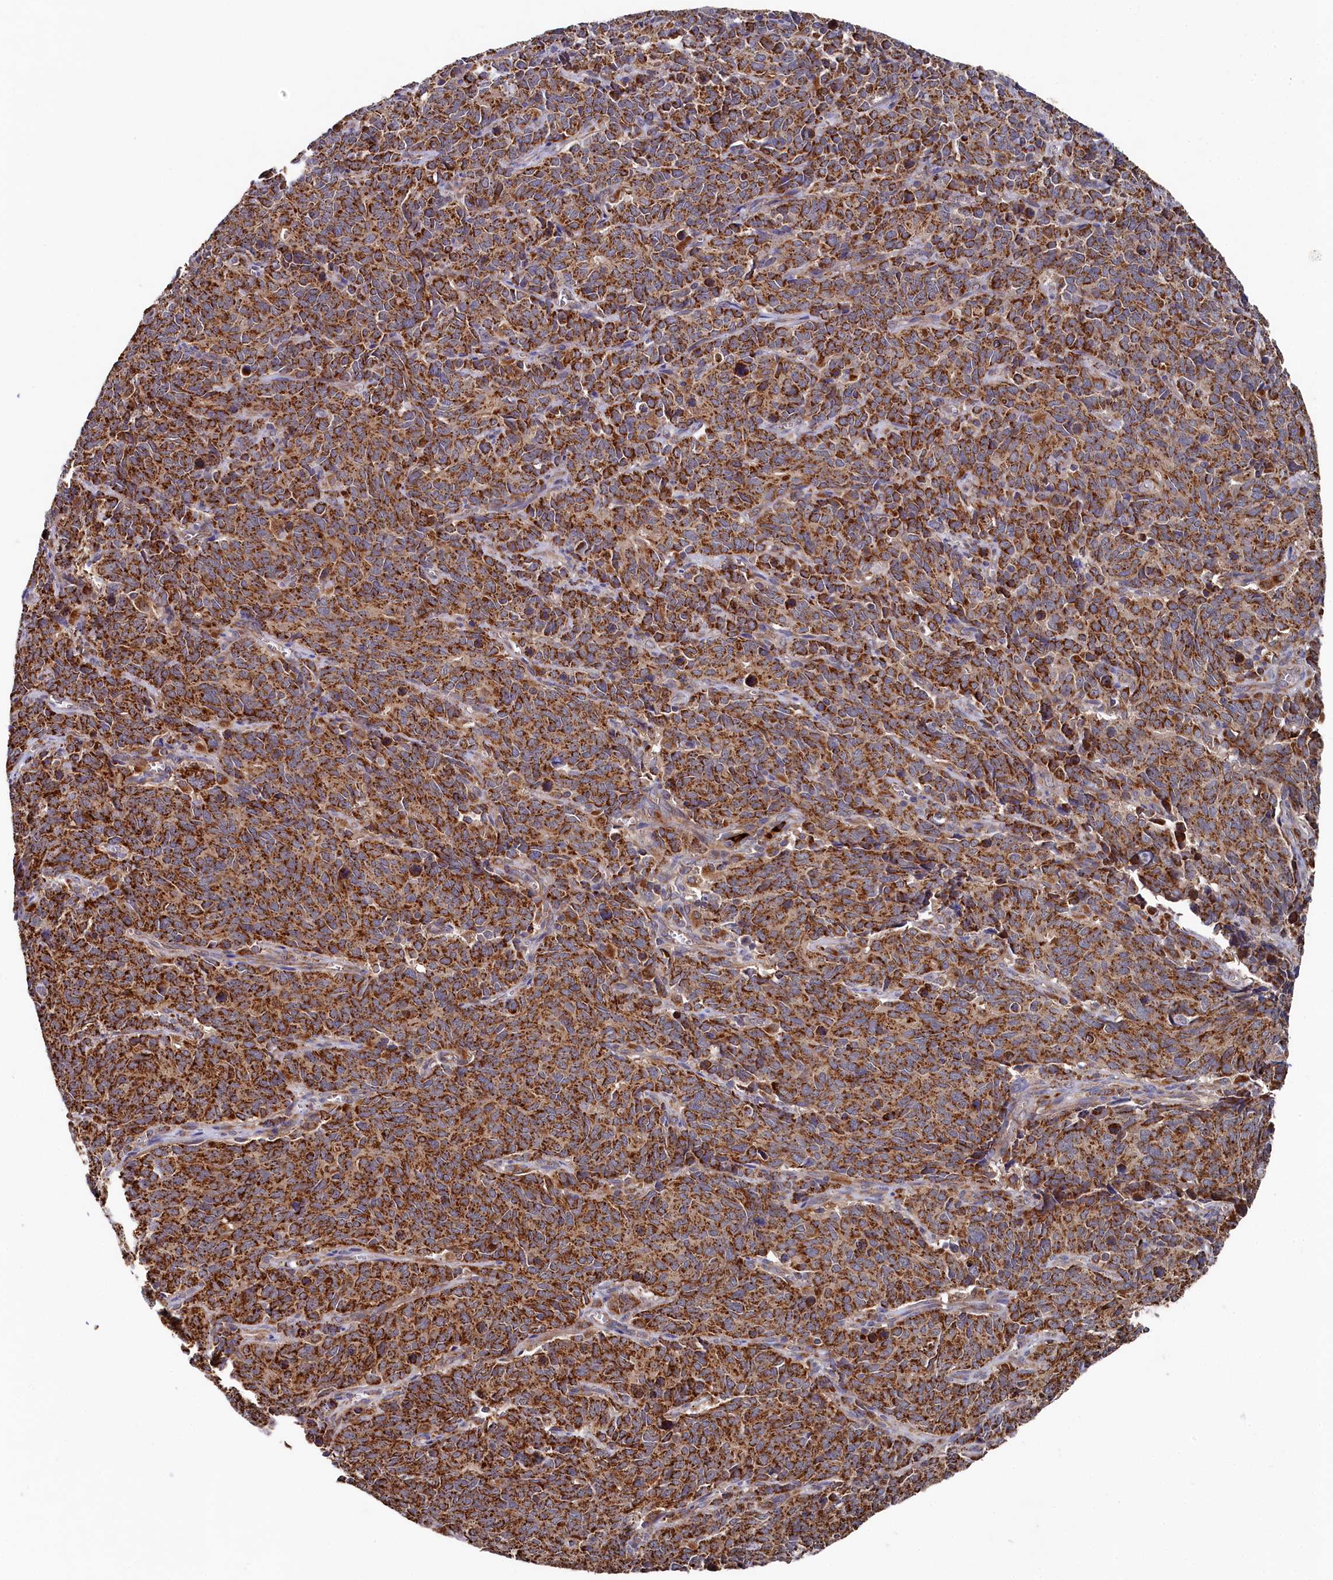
{"staining": {"intensity": "strong", "quantity": ">75%", "location": "cytoplasmic/membranous"}, "tissue": "cervical cancer", "cell_type": "Tumor cells", "image_type": "cancer", "snomed": [{"axis": "morphology", "description": "Squamous cell carcinoma, NOS"}, {"axis": "topography", "description": "Cervix"}], "caption": "Immunohistochemical staining of cervical cancer exhibits strong cytoplasmic/membranous protein staining in approximately >75% of tumor cells.", "gene": "HAUS2", "patient": {"sex": "female", "age": 60}}